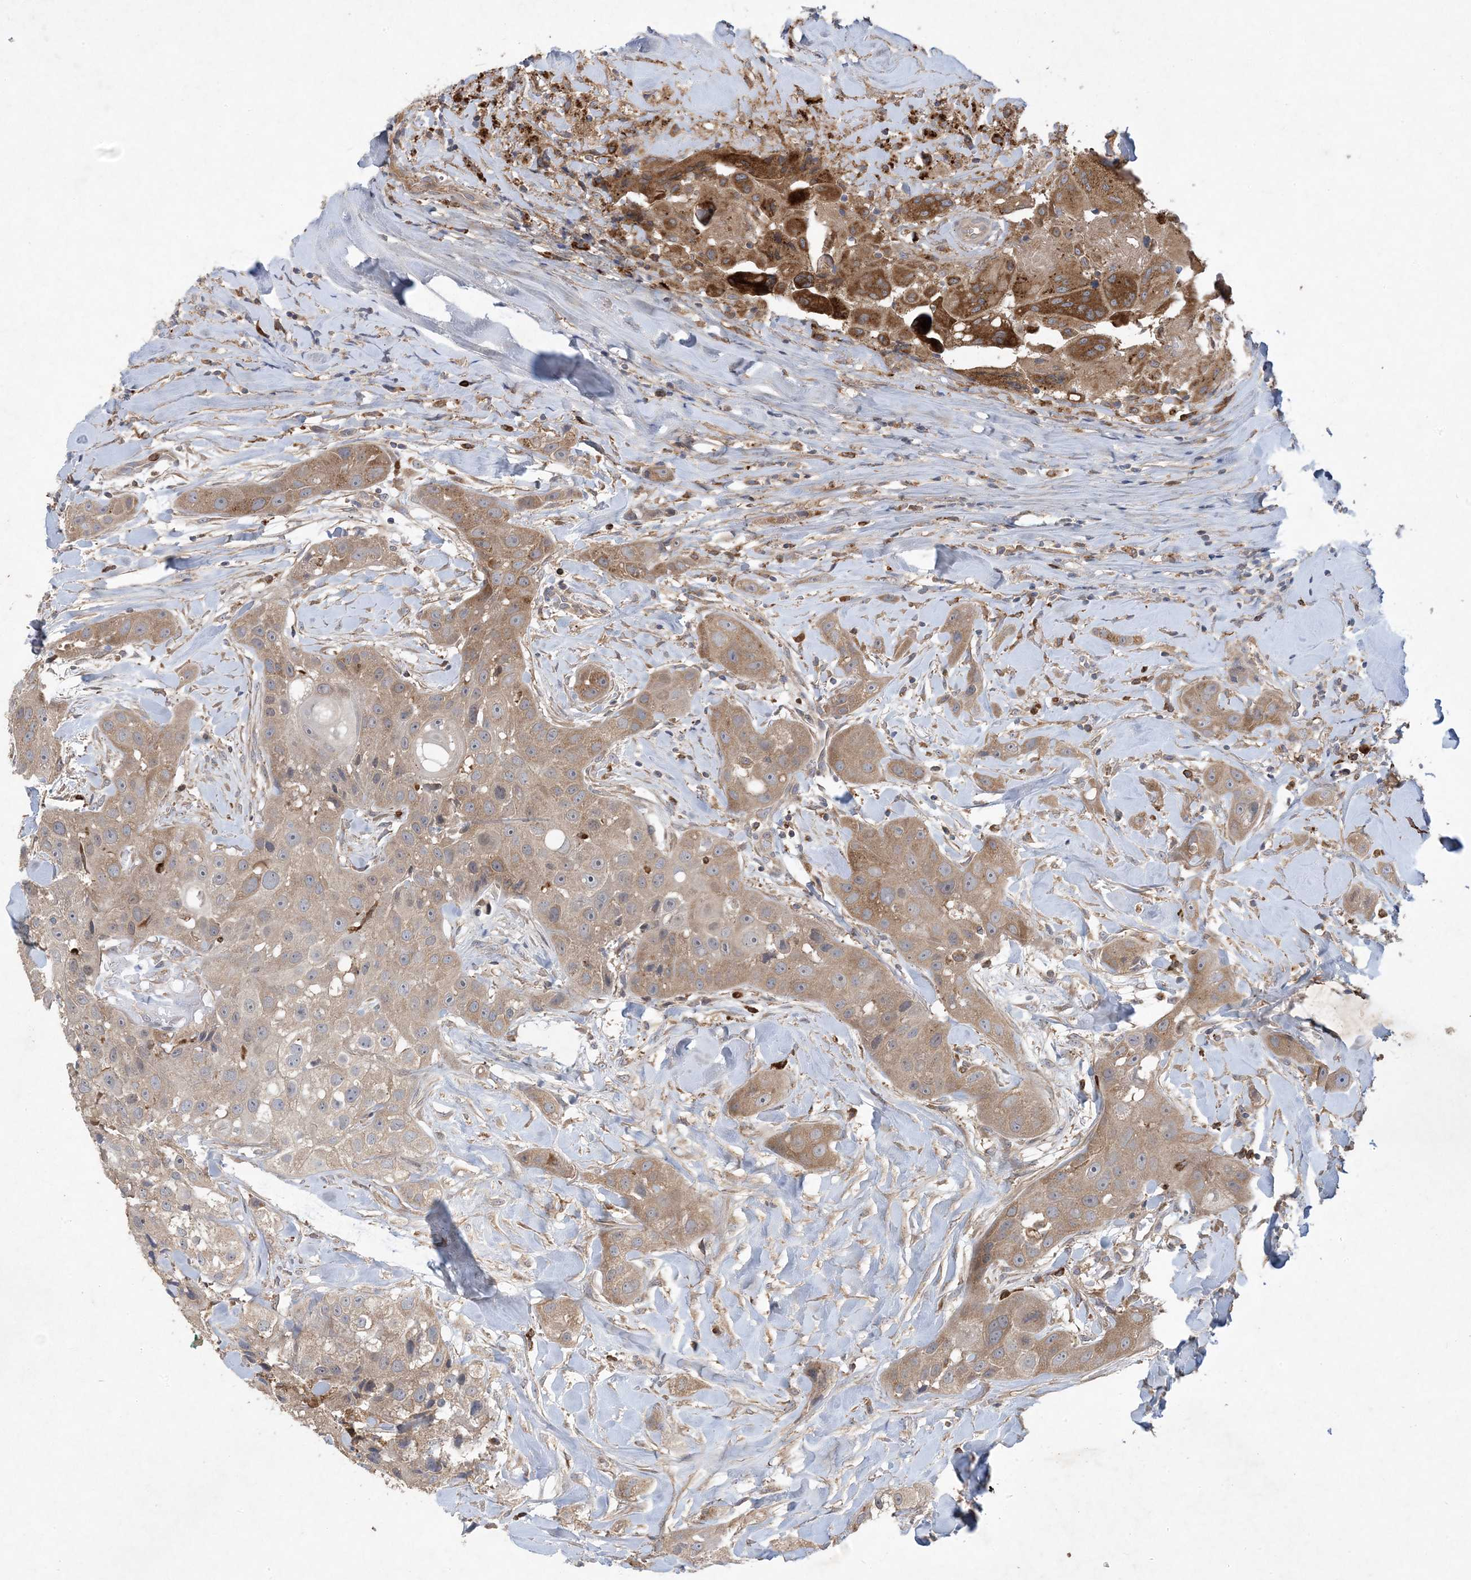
{"staining": {"intensity": "moderate", "quantity": "25%-75%", "location": "cytoplasmic/membranous"}, "tissue": "head and neck cancer", "cell_type": "Tumor cells", "image_type": "cancer", "snomed": [{"axis": "morphology", "description": "Normal tissue, NOS"}, {"axis": "morphology", "description": "Squamous cell carcinoma, NOS"}, {"axis": "topography", "description": "Skeletal muscle"}, {"axis": "topography", "description": "Head-Neck"}], "caption": "Tumor cells demonstrate moderate cytoplasmic/membranous staining in about 25%-75% of cells in head and neck cancer (squamous cell carcinoma).", "gene": "MASP2", "patient": {"sex": "male", "age": 51}}